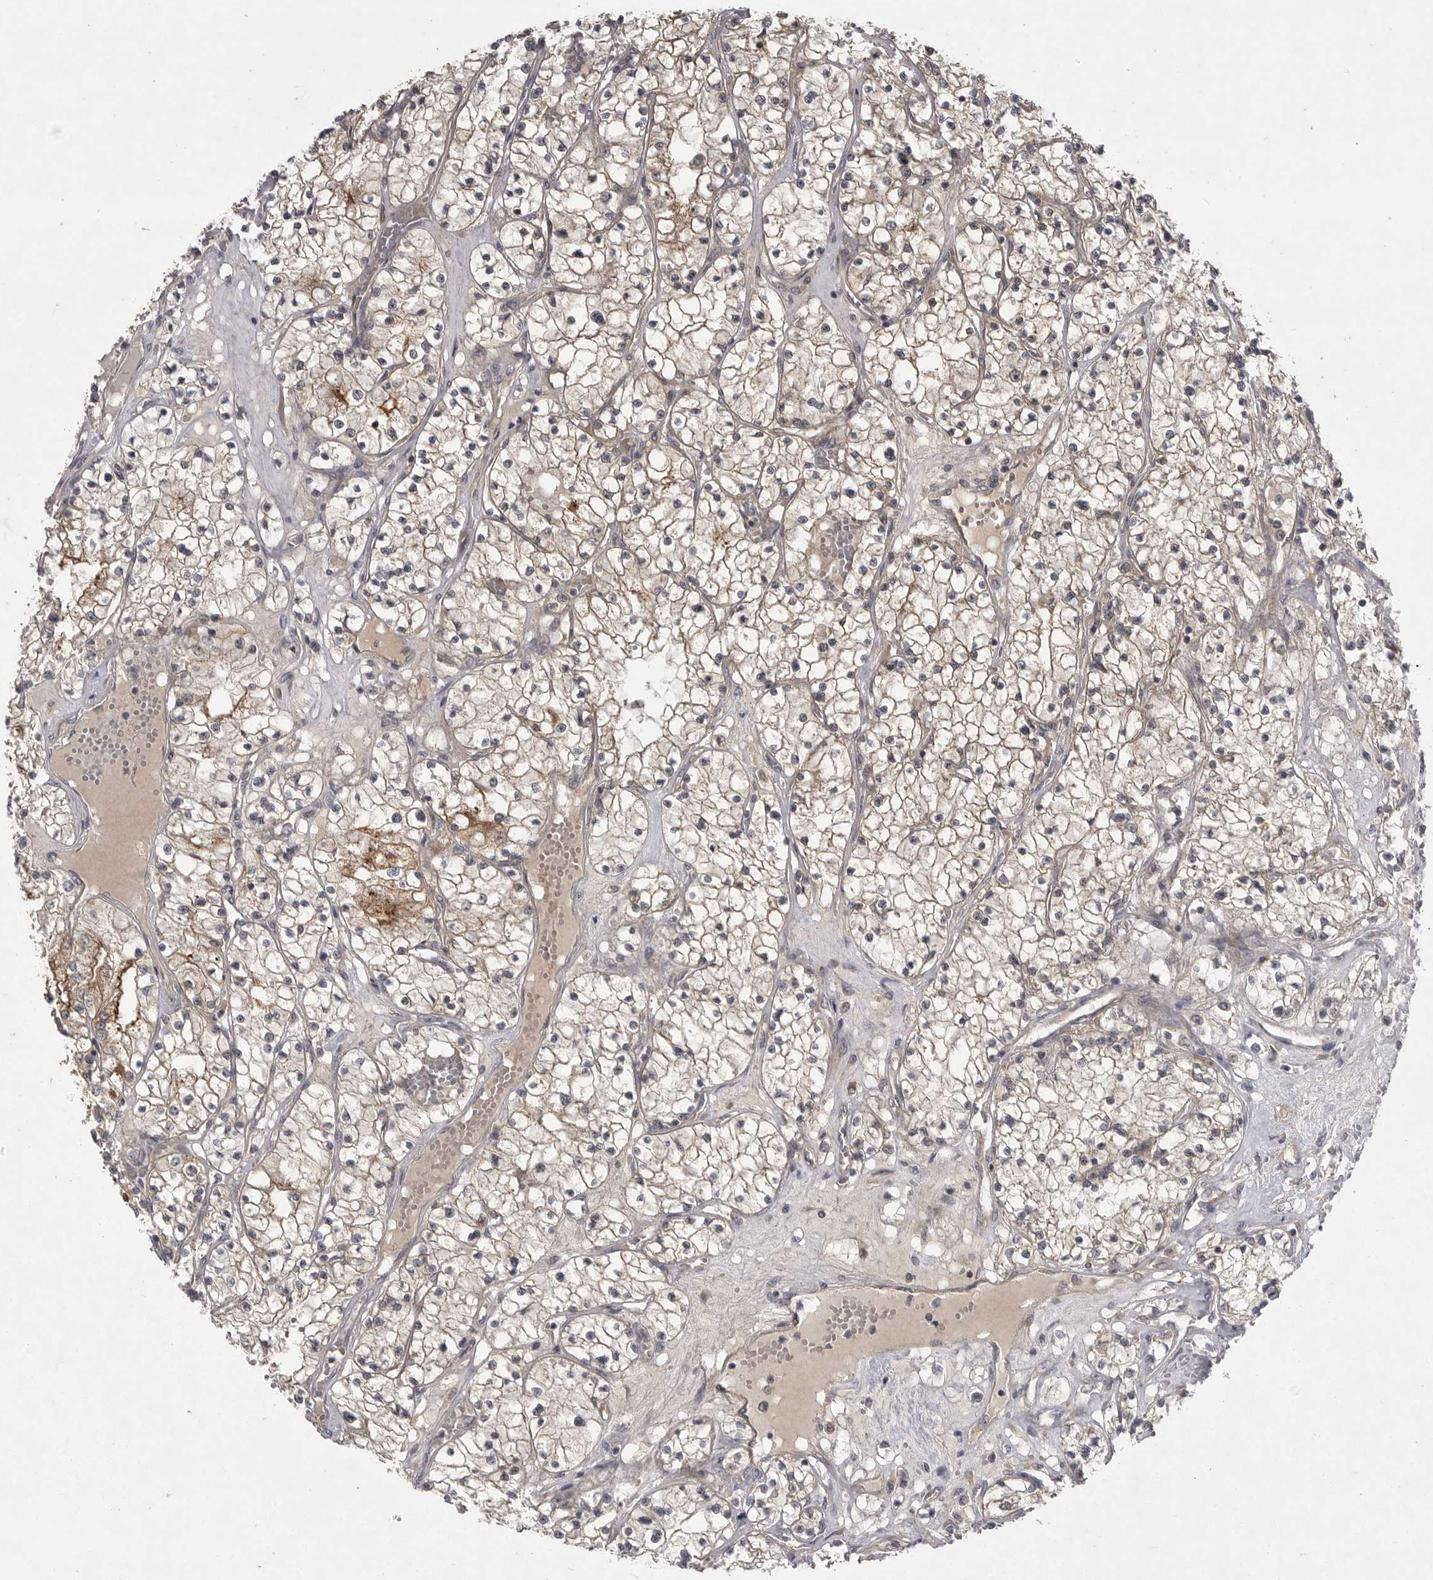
{"staining": {"intensity": "weak", "quantity": "<25%", "location": "cytoplasmic/membranous"}, "tissue": "renal cancer", "cell_type": "Tumor cells", "image_type": "cancer", "snomed": [{"axis": "morphology", "description": "Normal tissue, NOS"}, {"axis": "morphology", "description": "Adenocarcinoma, NOS"}, {"axis": "topography", "description": "Kidney"}], "caption": "There is no significant positivity in tumor cells of adenocarcinoma (renal).", "gene": "PHF13", "patient": {"sex": "male", "age": 68}}